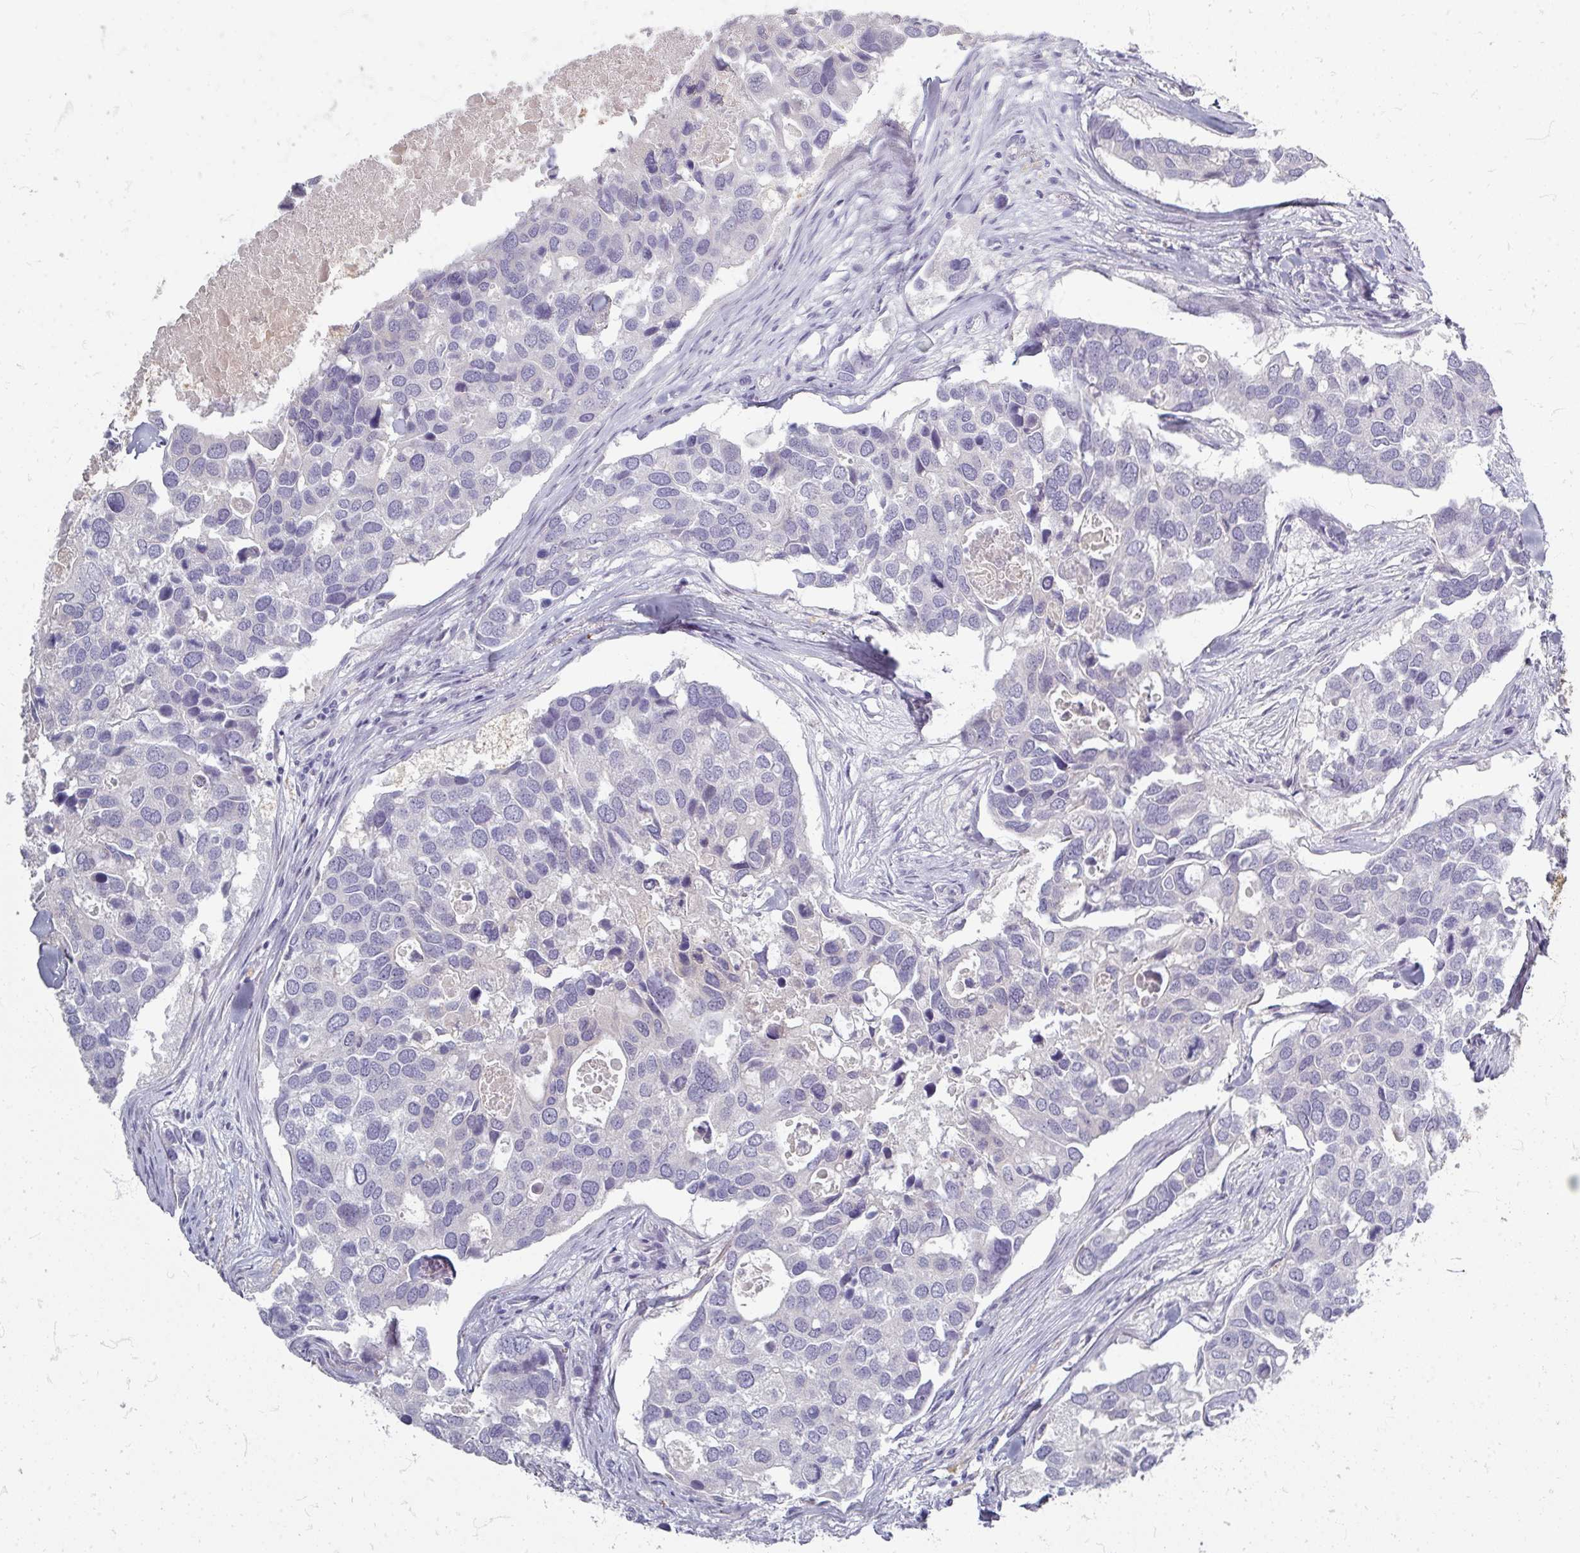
{"staining": {"intensity": "negative", "quantity": "none", "location": "none"}, "tissue": "breast cancer", "cell_type": "Tumor cells", "image_type": "cancer", "snomed": [{"axis": "morphology", "description": "Duct carcinoma"}, {"axis": "topography", "description": "Breast"}], "caption": "Photomicrograph shows no significant protein expression in tumor cells of intraductal carcinoma (breast). The staining is performed using DAB (3,3'-diaminobenzidine) brown chromogen with nuclei counter-stained in using hematoxylin.", "gene": "ZNF878", "patient": {"sex": "female", "age": 83}}